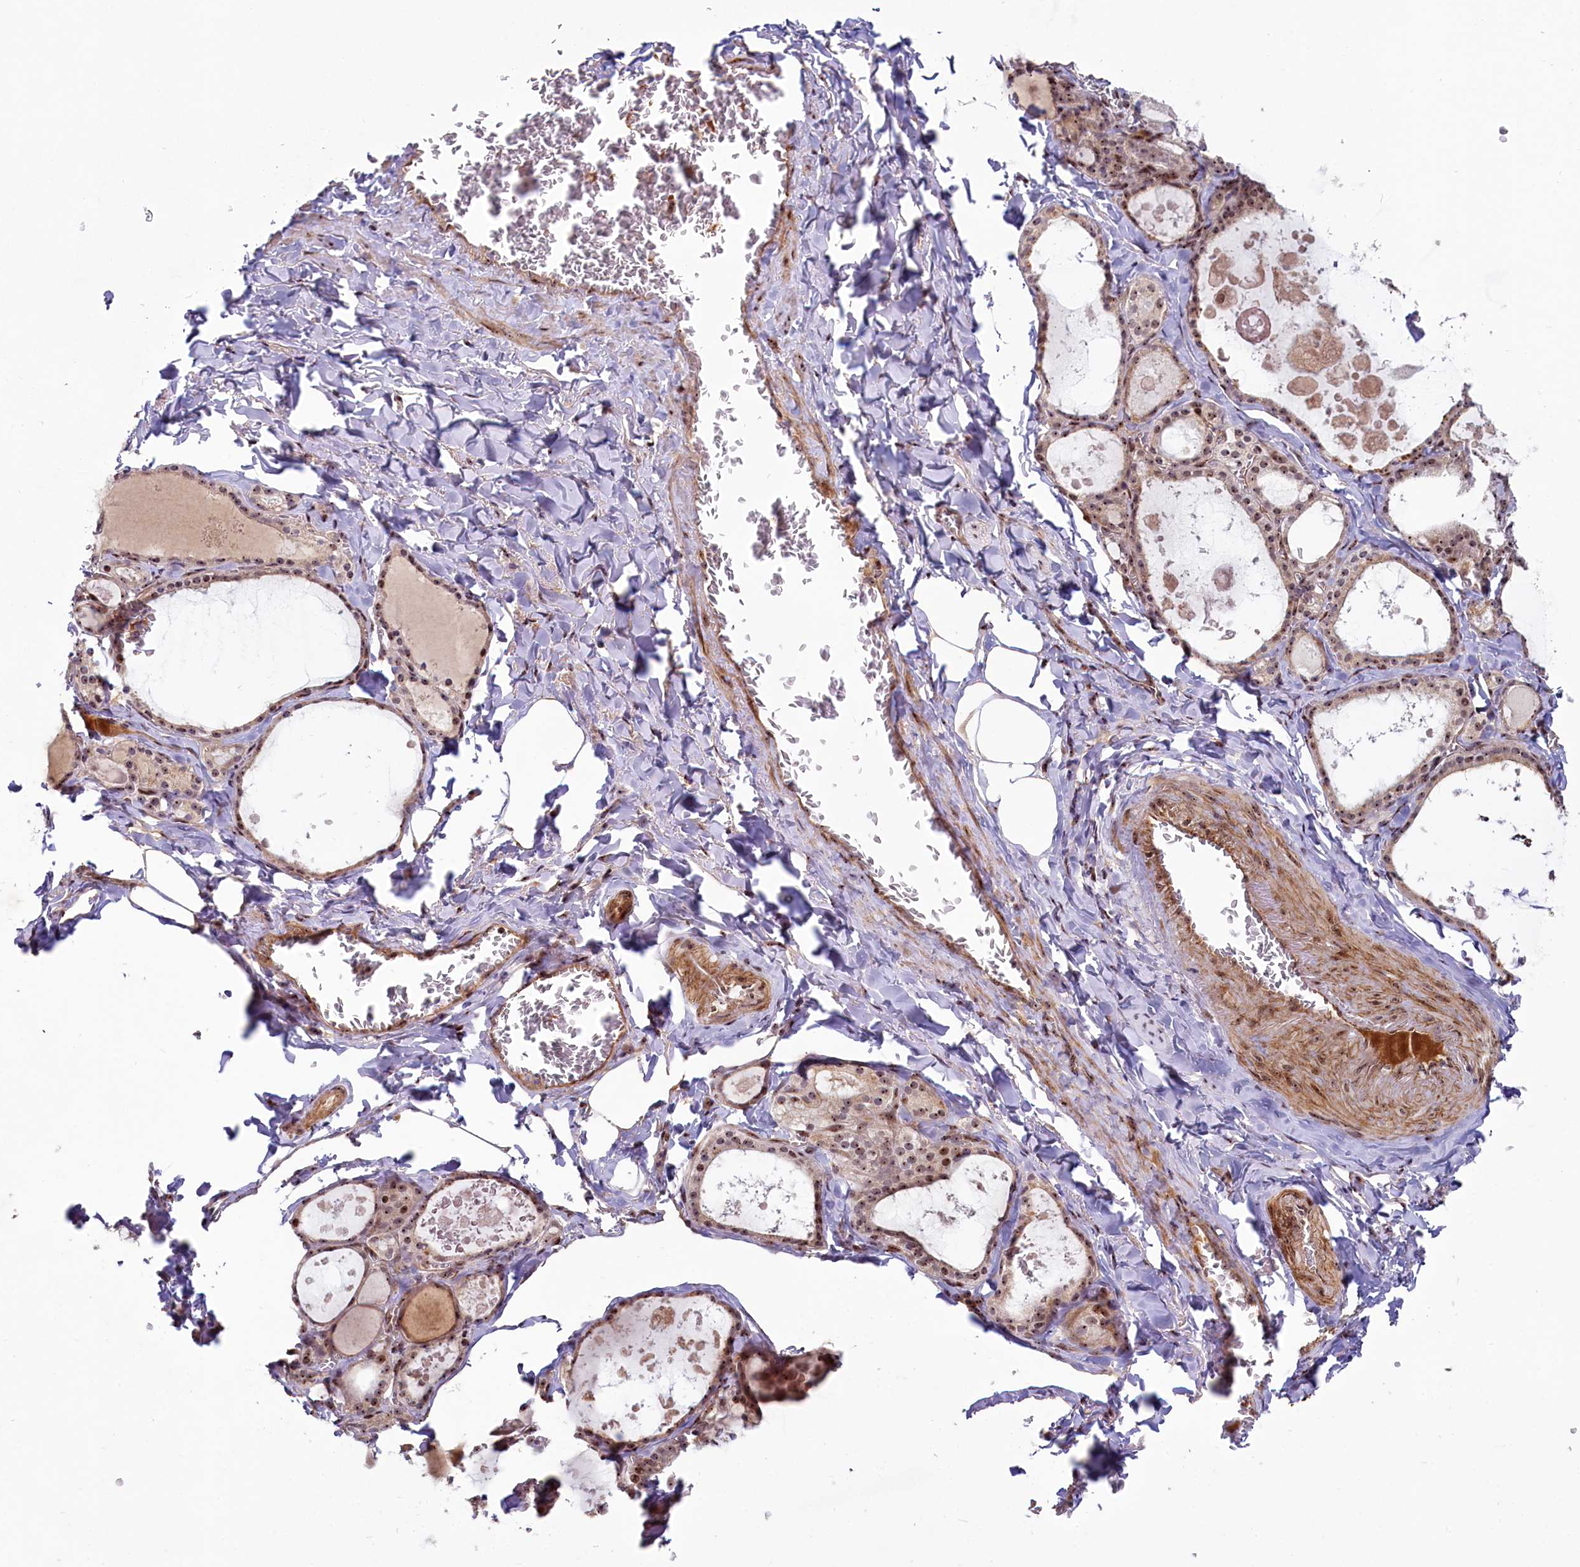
{"staining": {"intensity": "moderate", "quantity": ">75%", "location": "nuclear"}, "tissue": "thyroid gland", "cell_type": "Glandular cells", "image_type": "normal", "snomed": [{"axis": "morphology", "description": "Normal tissue, NOS"}, {"axis": "topography", "description": "Thyroid gland"}], "caption": "Protein staining of unremarkable thyroid gland displays moderate nuclear positivity in about >75% of glandular cells.", "gene": "TCOF1", "patient": {"sex": "male", "age": 56}}